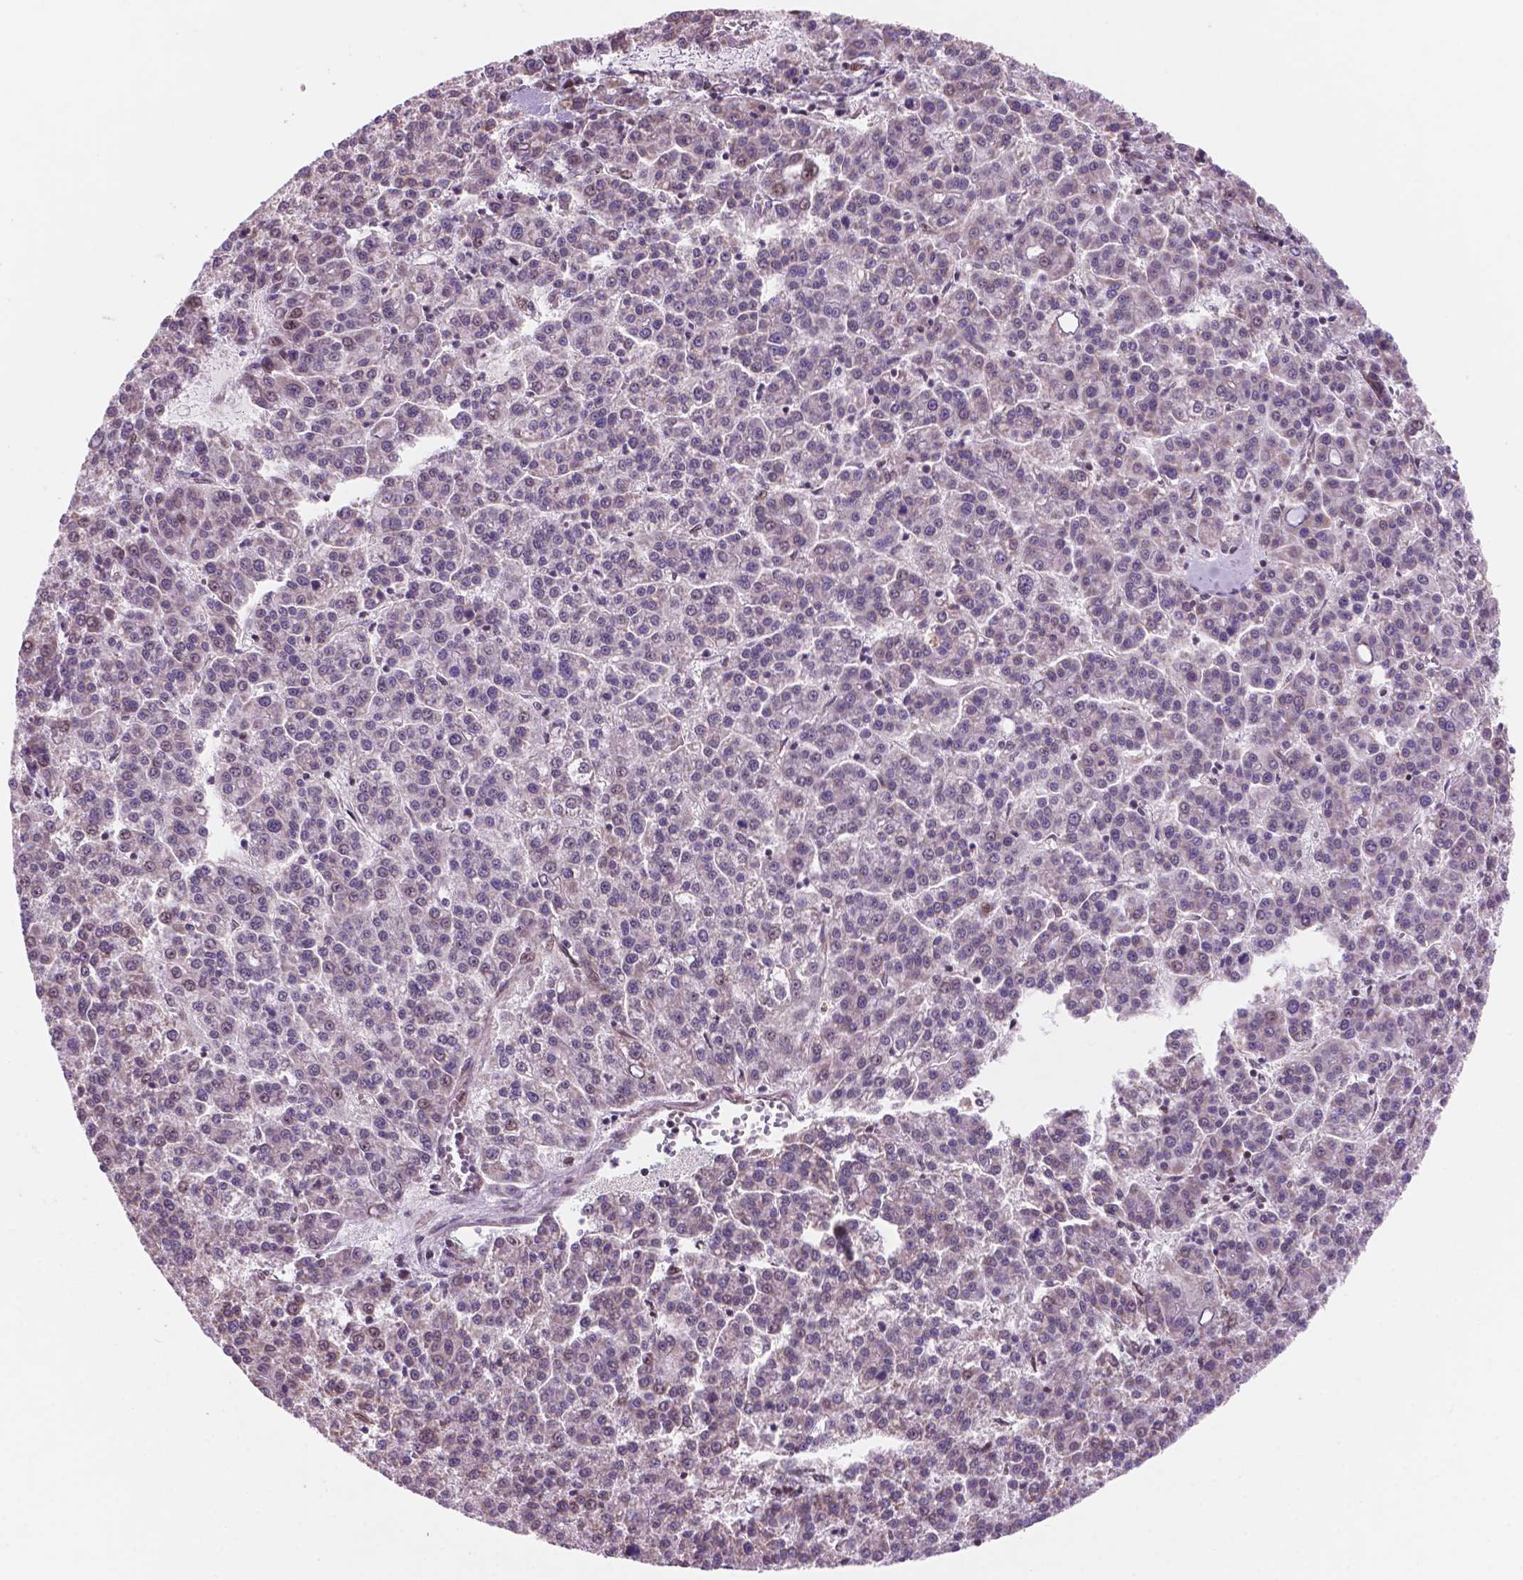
{"staining": {"intensity": "negative", "quantity": "none", "location": "none"}, "tissue": "liver cancer", "cell_type": "Tumor cells", "image_type": "cancer", "snomed": [{"axis": "morphology", "description": "Carcinoma, Hepatocellular, NOS"}, {"axis": "topography", "description": "Liver"}], "caption": "Immunohistochemistry (IHC) histopathology image of neoplastic tissue: human liver cancer stained with DAB (3,3'-diaminobenzidine) exhibits no significant protein expression in tumor cells.", "gene": "NDUFA10", "patient": {"sex": "female", "age": 58}}